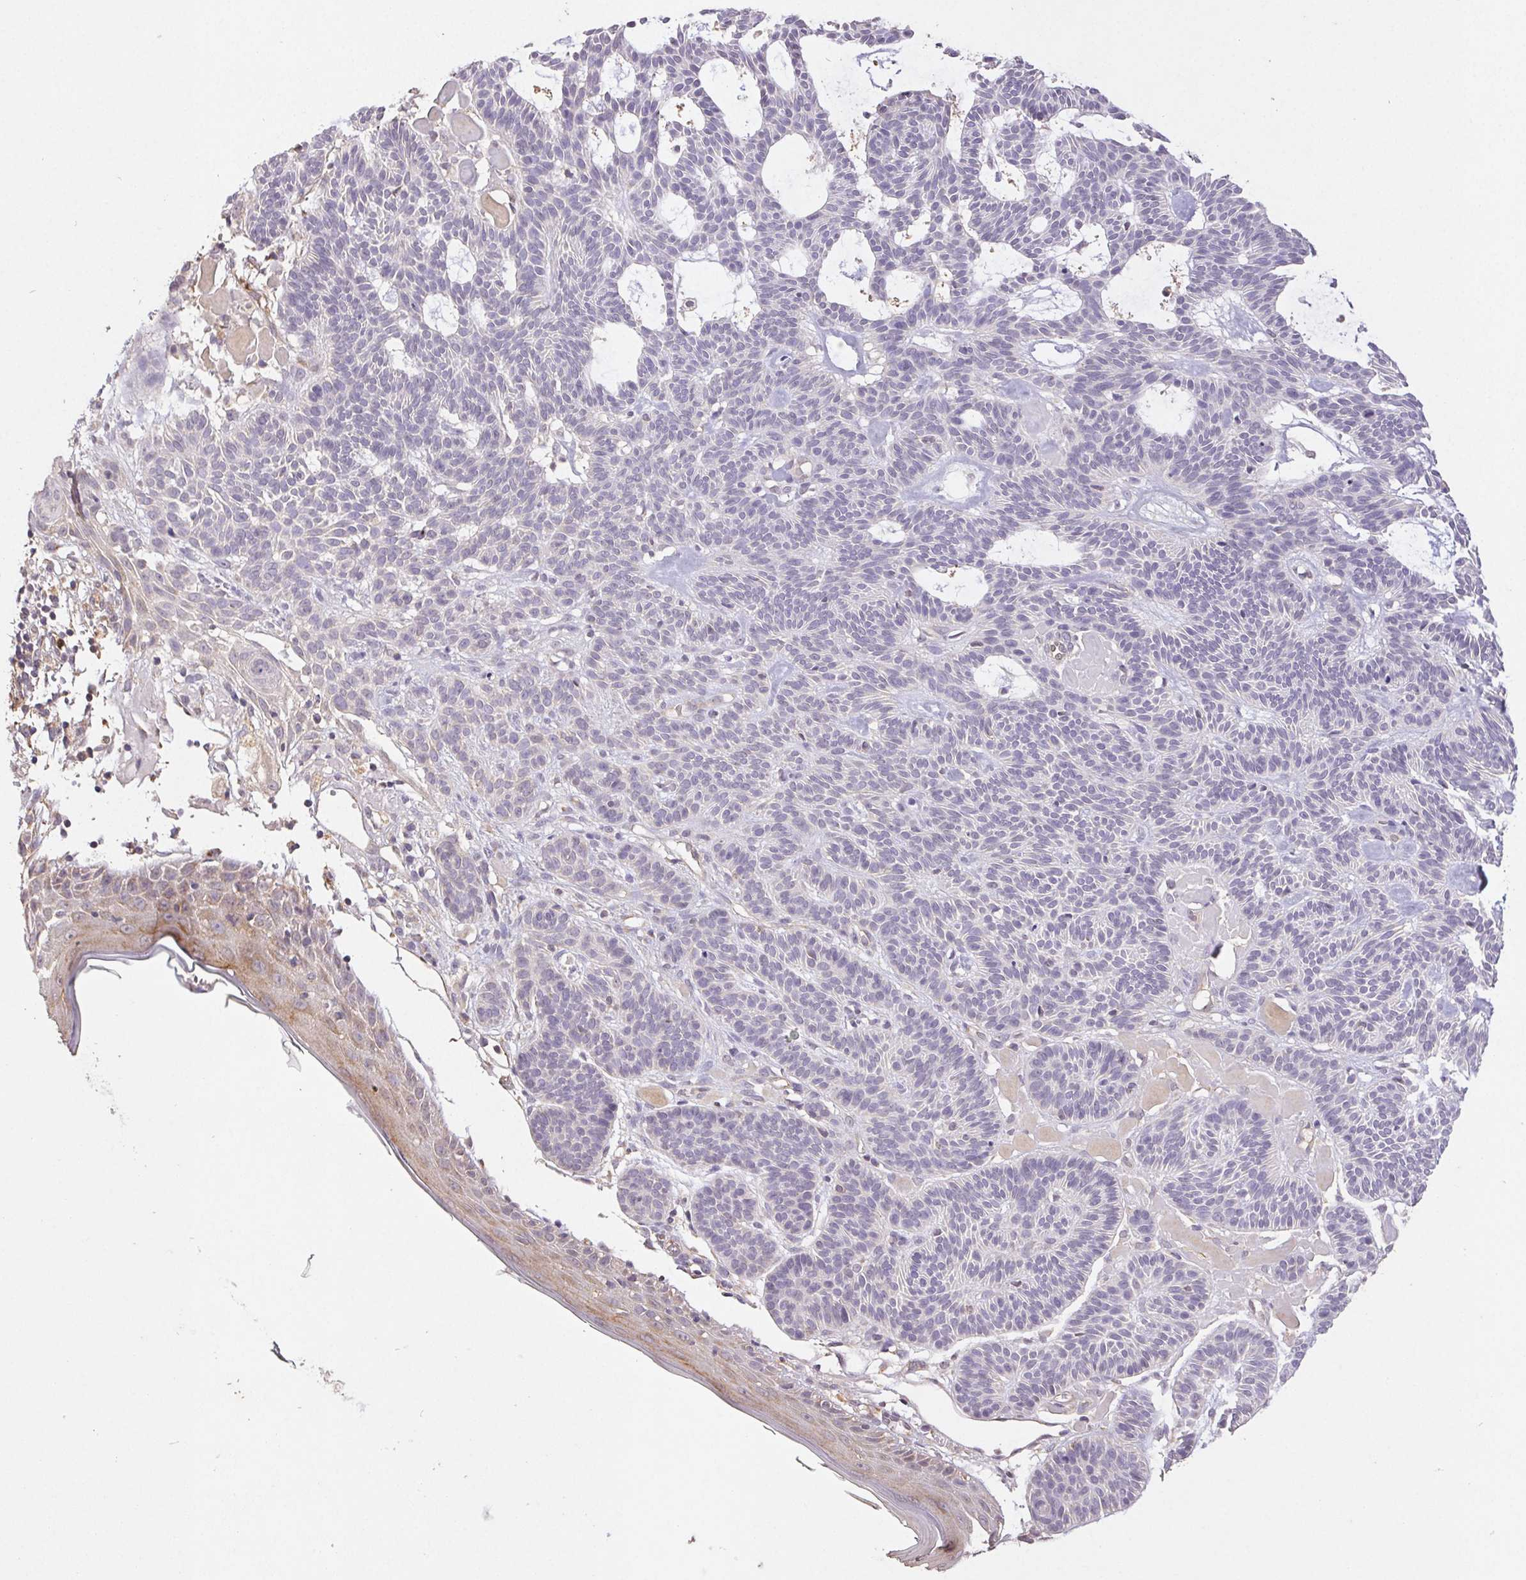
{"staining": {"intensity": "negative", "quantity": "none", "location": "none"}, "tissue": "skin cancer", "cell_type": "Tumor cells", "image_type": "cancer", "snomed": [{"axis": "morphology", "description": "Basal cell carcinoma"}, {"axis": "topography", "description": "Skin"}], "caption": "High magnification brightfield microscopy of basal cell carcinoma (skin) stained with DAB (3,3'-diaminobenzidine) (brown) and counterstained with hematoxylin (blue): tumor cells show no significant staining.", "gene": "RAB11A", "patient": {"sex": "male", "age": 85}}